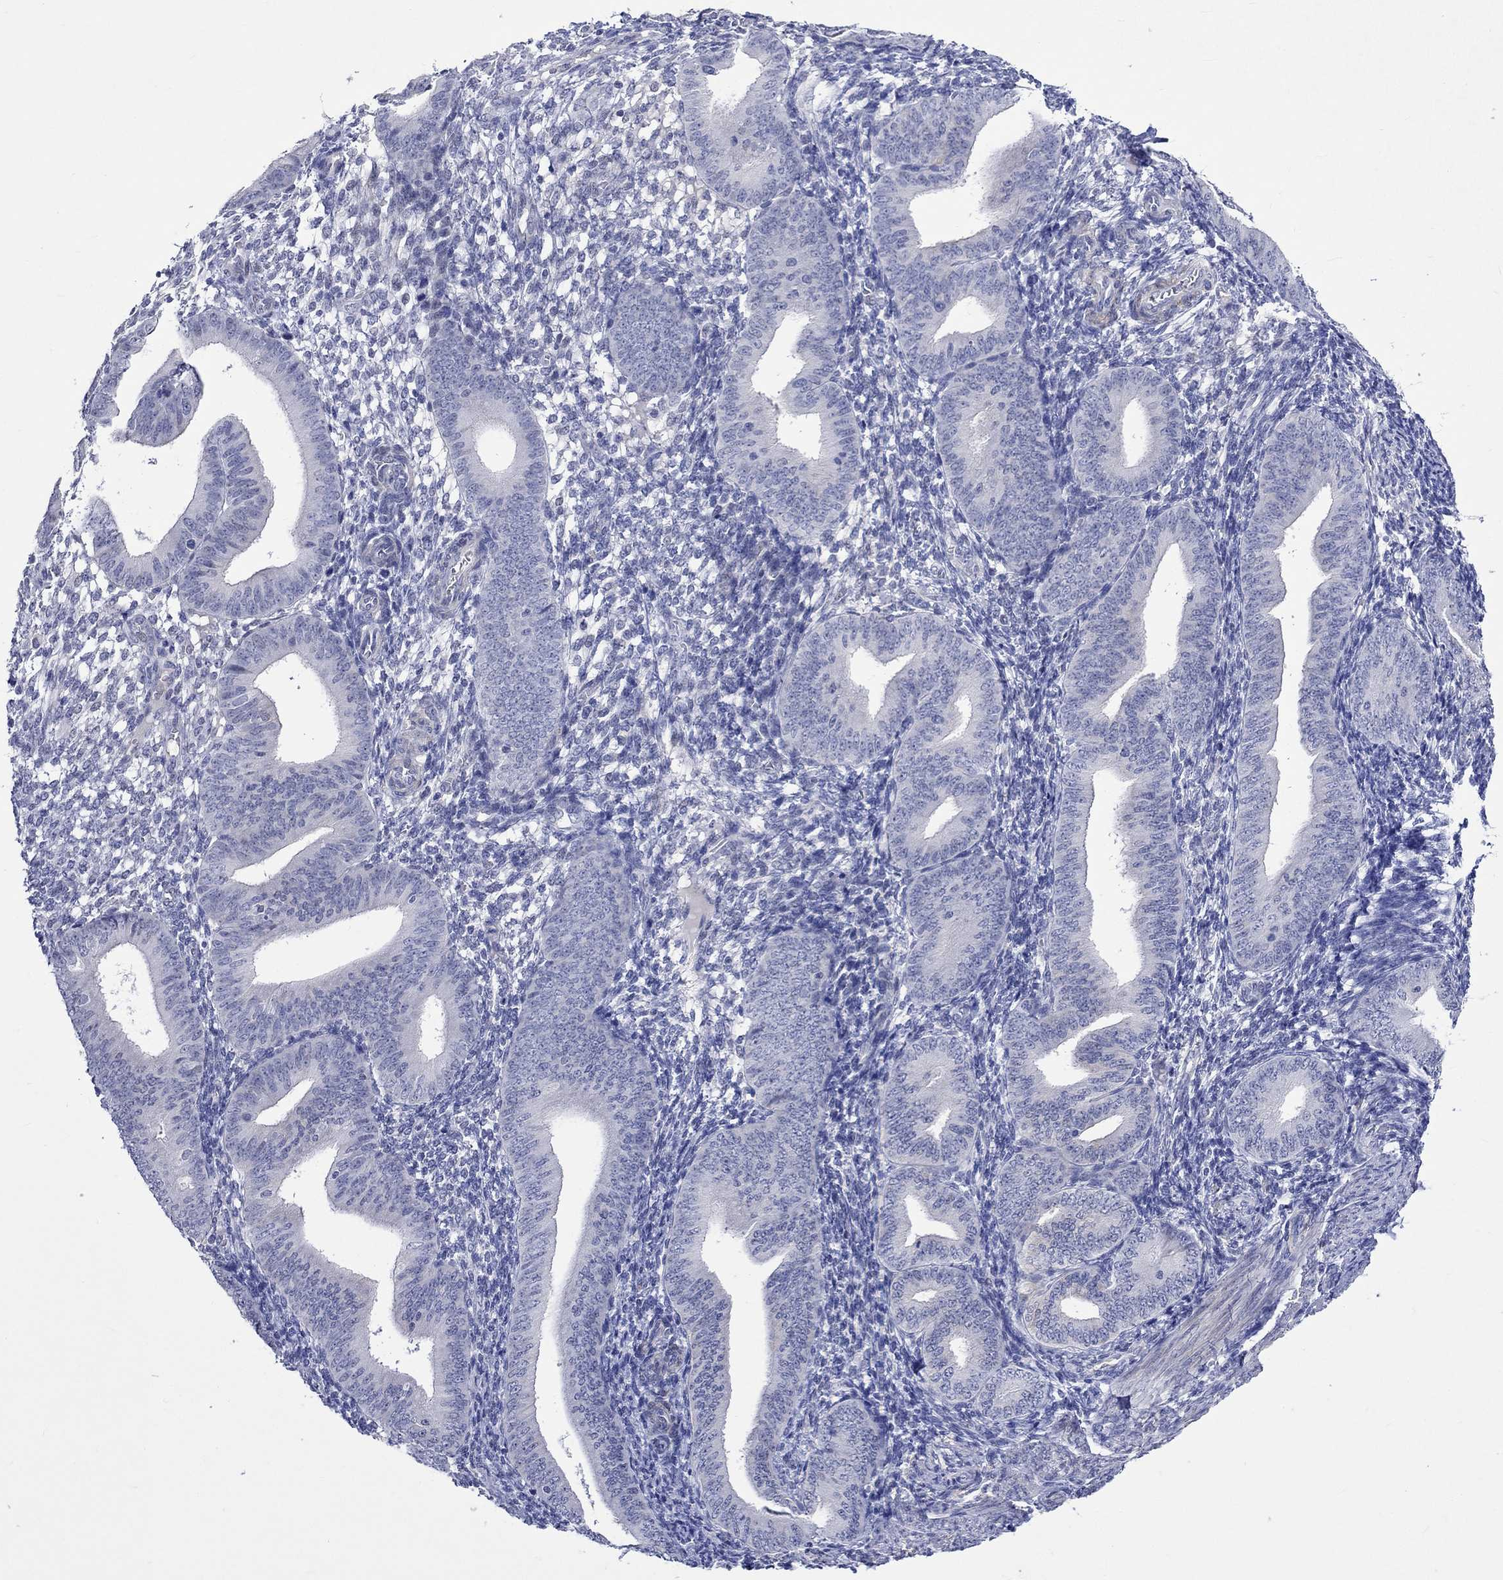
{"staining": {"intensity": "negative", "quantity": "none", "location": "none"}, "tissue": "endometrium", "cell_type": "Cells in endometrial stroma", "image_type": "normal", "snomed": [{"axis": "morphology", "description": "Normal tissue, NOS"}, {"axis": "topography", "description": "Endometrium"}], "caption": "Image shows no significant protein staining in cells in endometrial stroma of benign endometrium.", "gene": "CRYAB", "patient": {"sex": "female", "age": 39}}